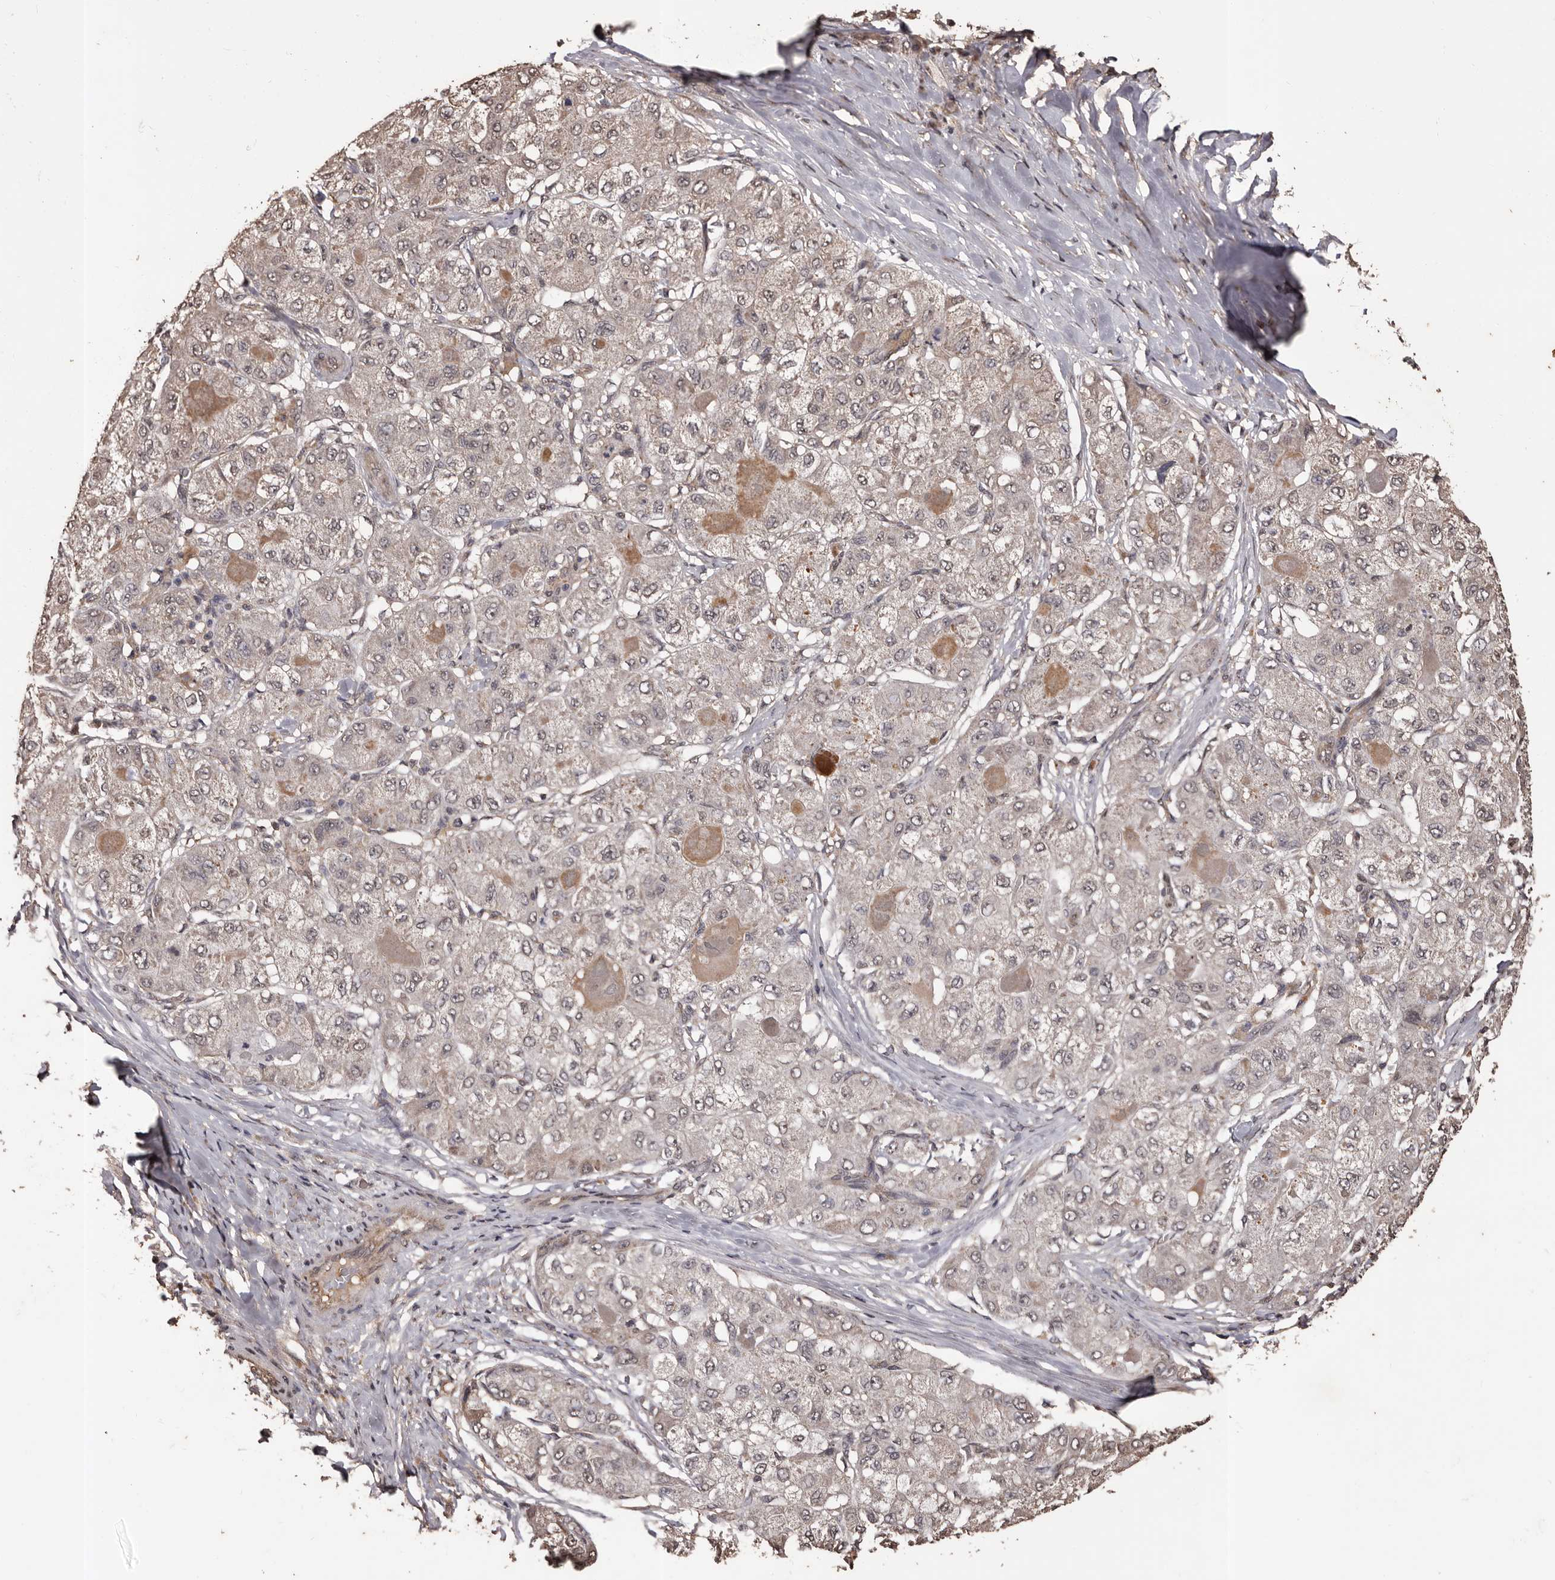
{"staining": {"intensity": "weak", "quantity": "<25%", "location": "cytoplasmic/membranous"}, "tissue": "liver cancer", "cell_type": "Tumor cells", "image_type": "cancer", "snomed": [{"axis": "morphology", "description": "Carcinoma, Hepatocellular, NOS"}, {"axis": "topography", "description": "Liver"}], "caption": "High magnification brightfield microscopy of hepatocellular carcinoma (liver) stained with DAB (3,3'-diaminobenzidine) (brown) and counterstained with hematoxylin (blue): tumor cells show no significant staining.", "gene": "NAV1", "patient": {"sex": "male", "age": 80}}